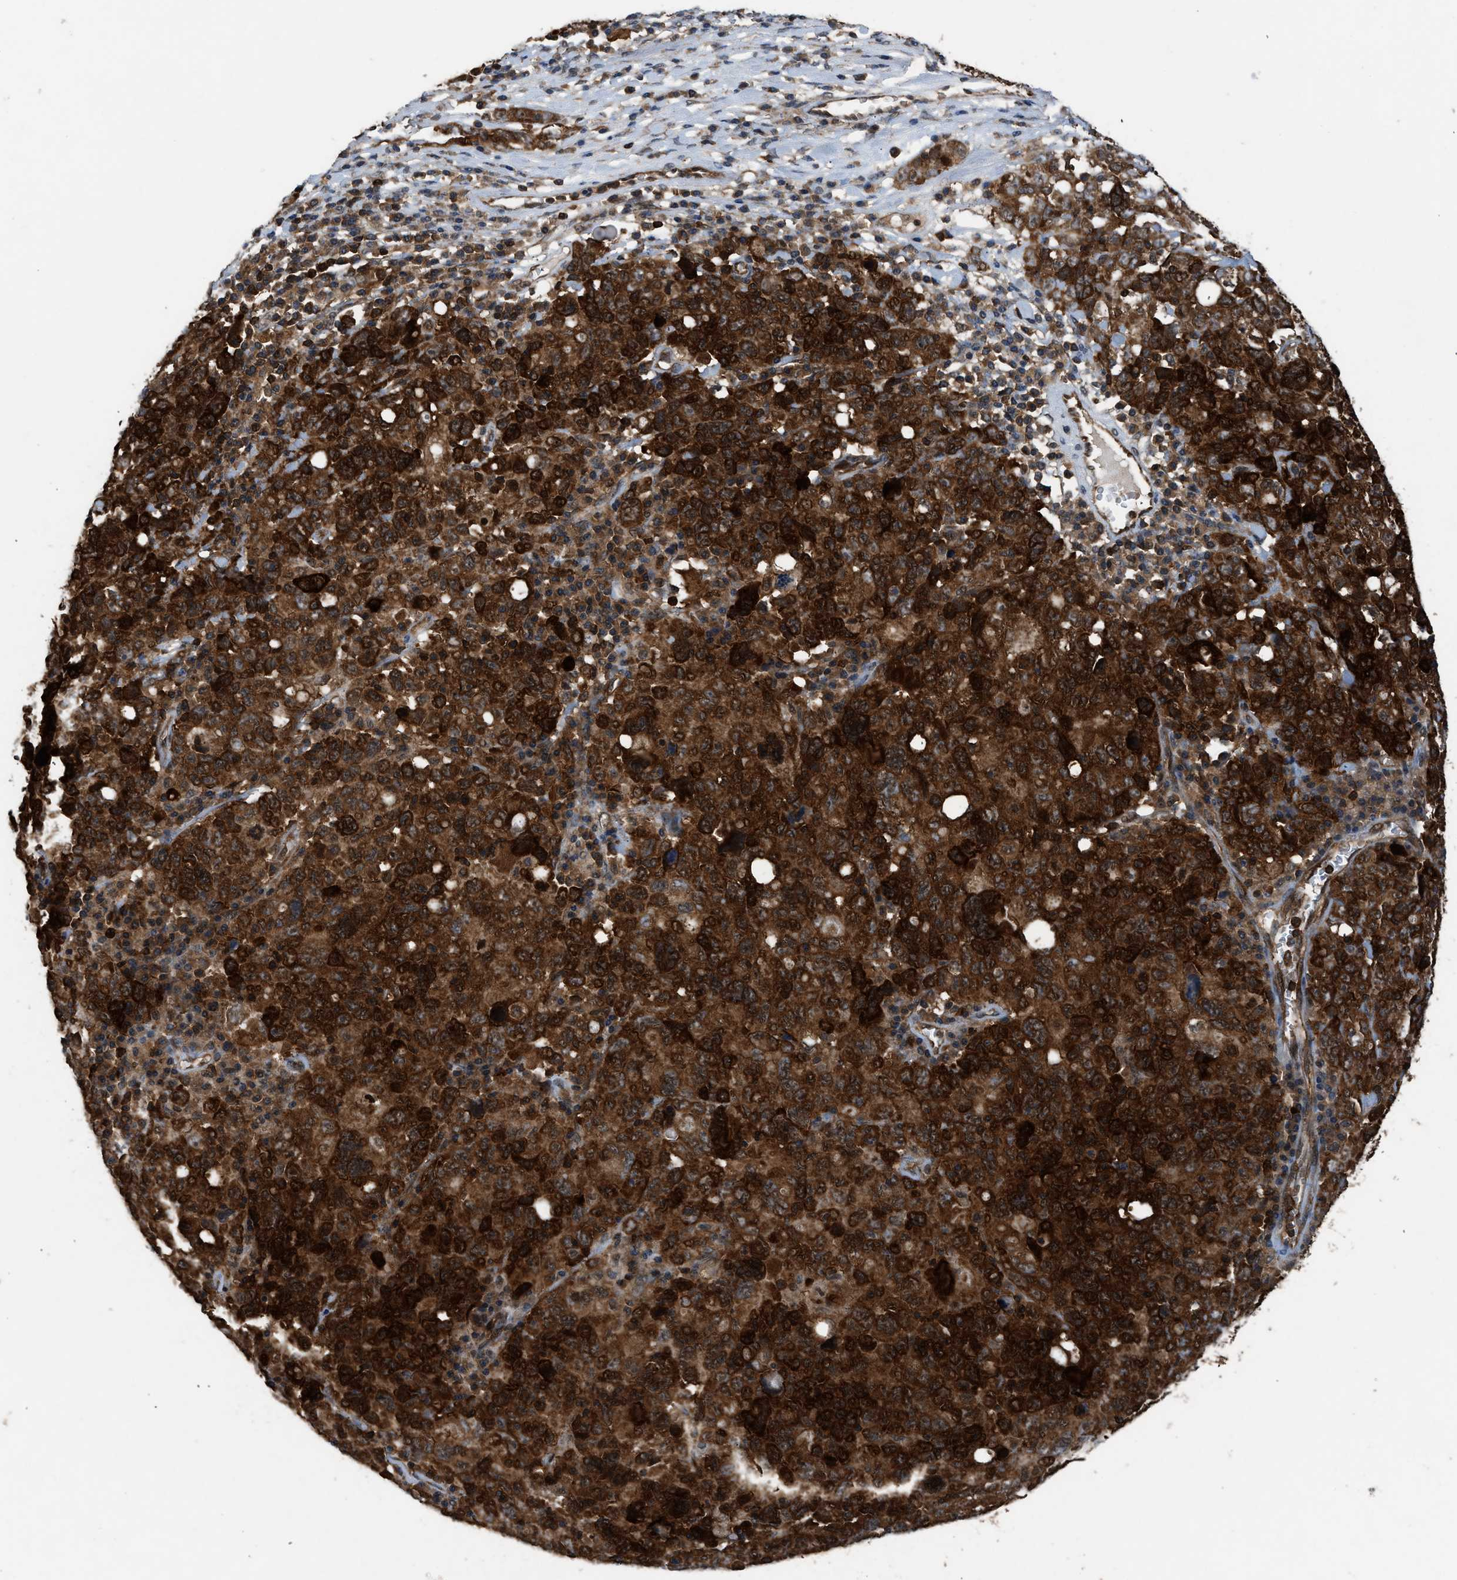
{"staining": {"intensity": "strong", "quantity": ">75%", "location": "cytoplasmic/membranous,nuclear"}, "tissue": "ovarian cancer", "cell_type": "Tumor cells", "image_type": "cancer", "snomed": [{"axis": "morphology", "description": "Carcinoma, endometroid"}, {"axis": "topography", "description": "Ovary"}], "caption": "This photomicrograph displays immunohistochemistry (IHC) staining of ovarian cancer, with high strong cytoplasmic/membranous and nuclear positivity in about >75% of tumor cells.", "gene": "OXSR1", "patient": {"sex": "female", "age": 62}}